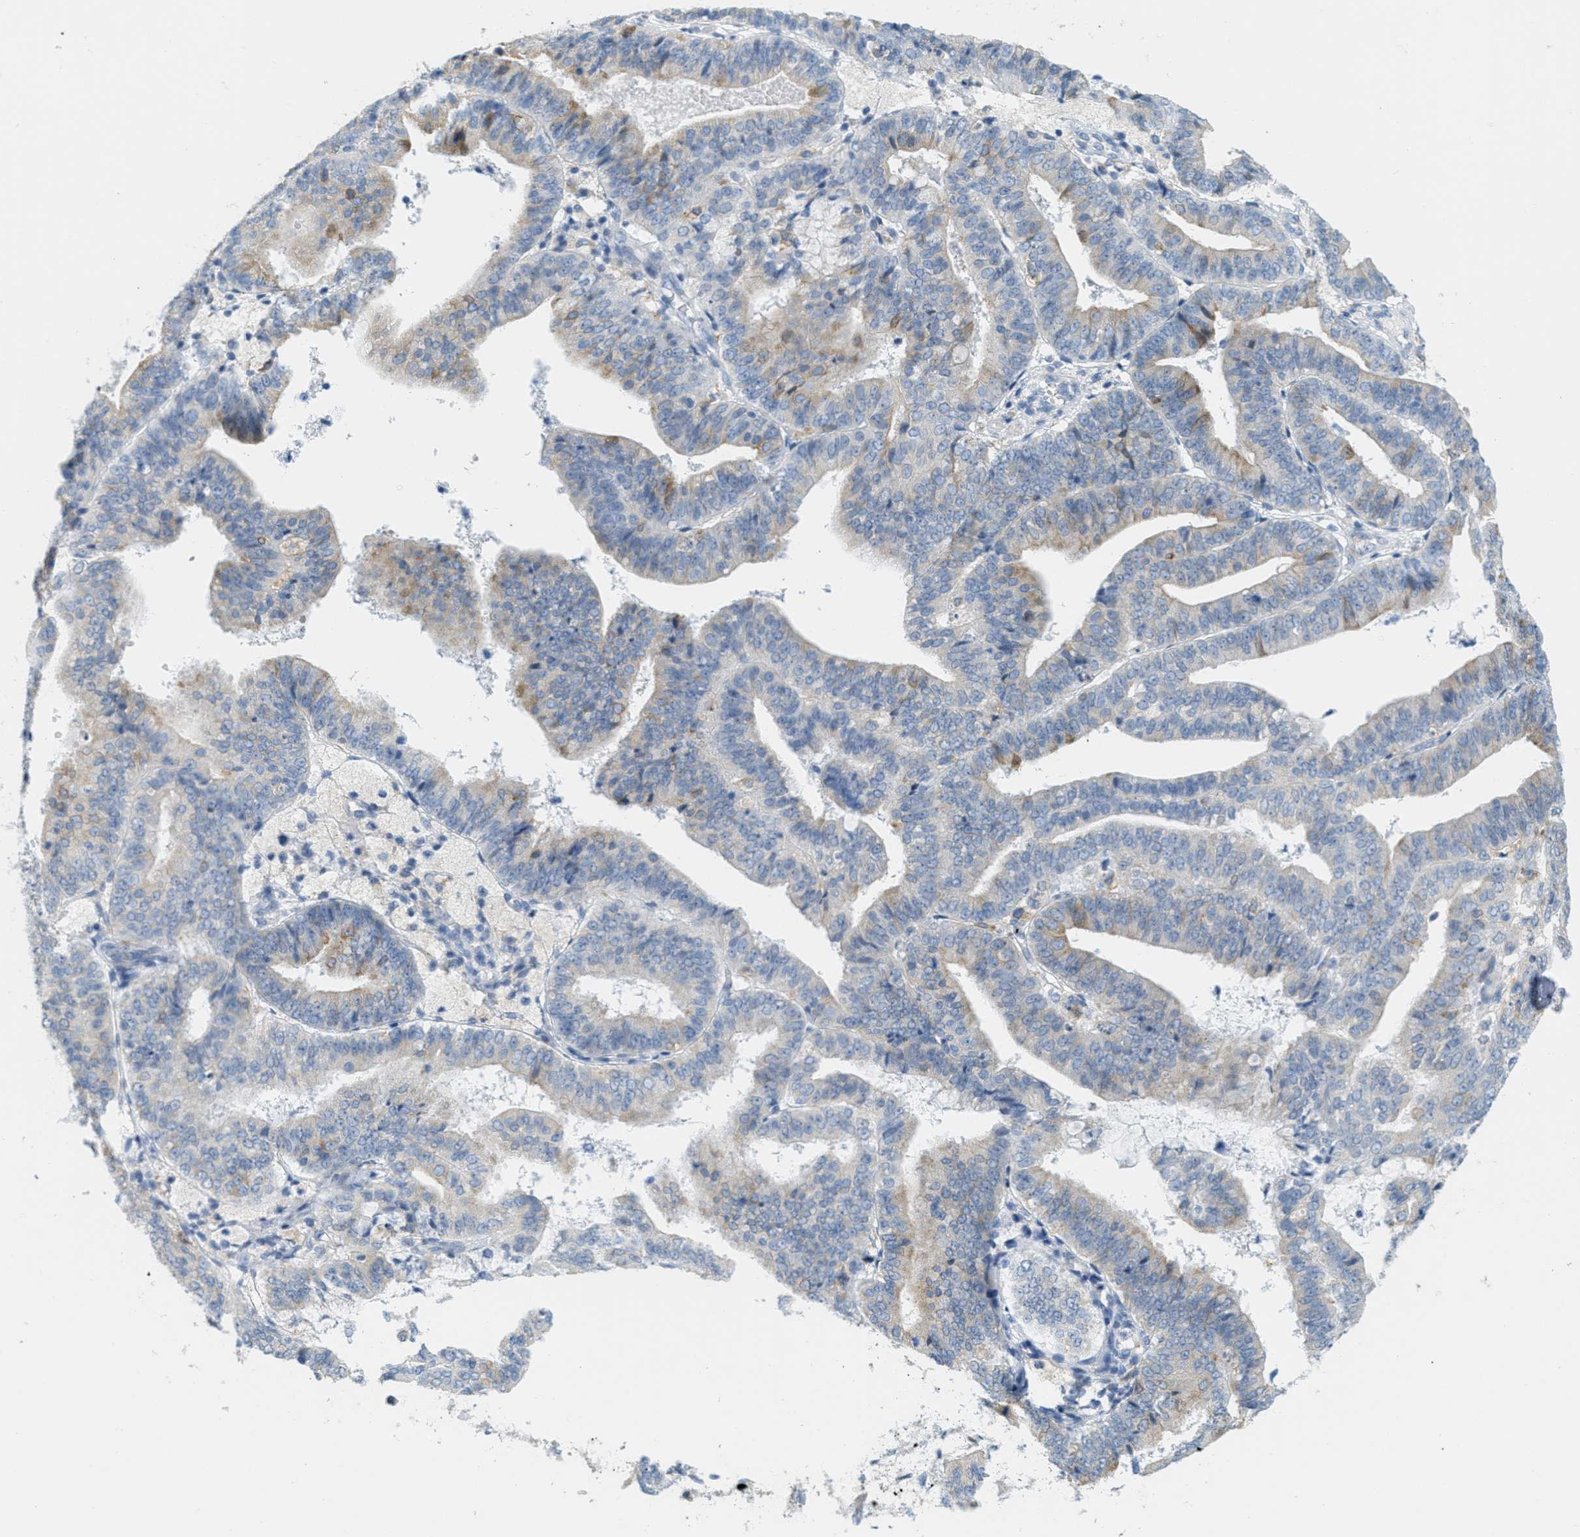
{"staining": {"intensity": "weak", "quantity": "25%-75%", "location": "cytoplasmic/membranous"}, "tissue": "endometrial cancer", "cell_type": "Tumor cells", "image_type": "cancer", "snomed": [{"axis": "morphology", "description": "Adenocarcinoma, NOS"}, {"axis": "topography", "description": "Endometrium"}], "caption": "Immunohistochemical staining of human endometrial adenocarcinoma demonstrates weak cytoplasmic/membranous protein positivity in about 25%-75% of tumor cells.", "gene": "TEX264", "patient": {"sex": "female", "age": 63}}